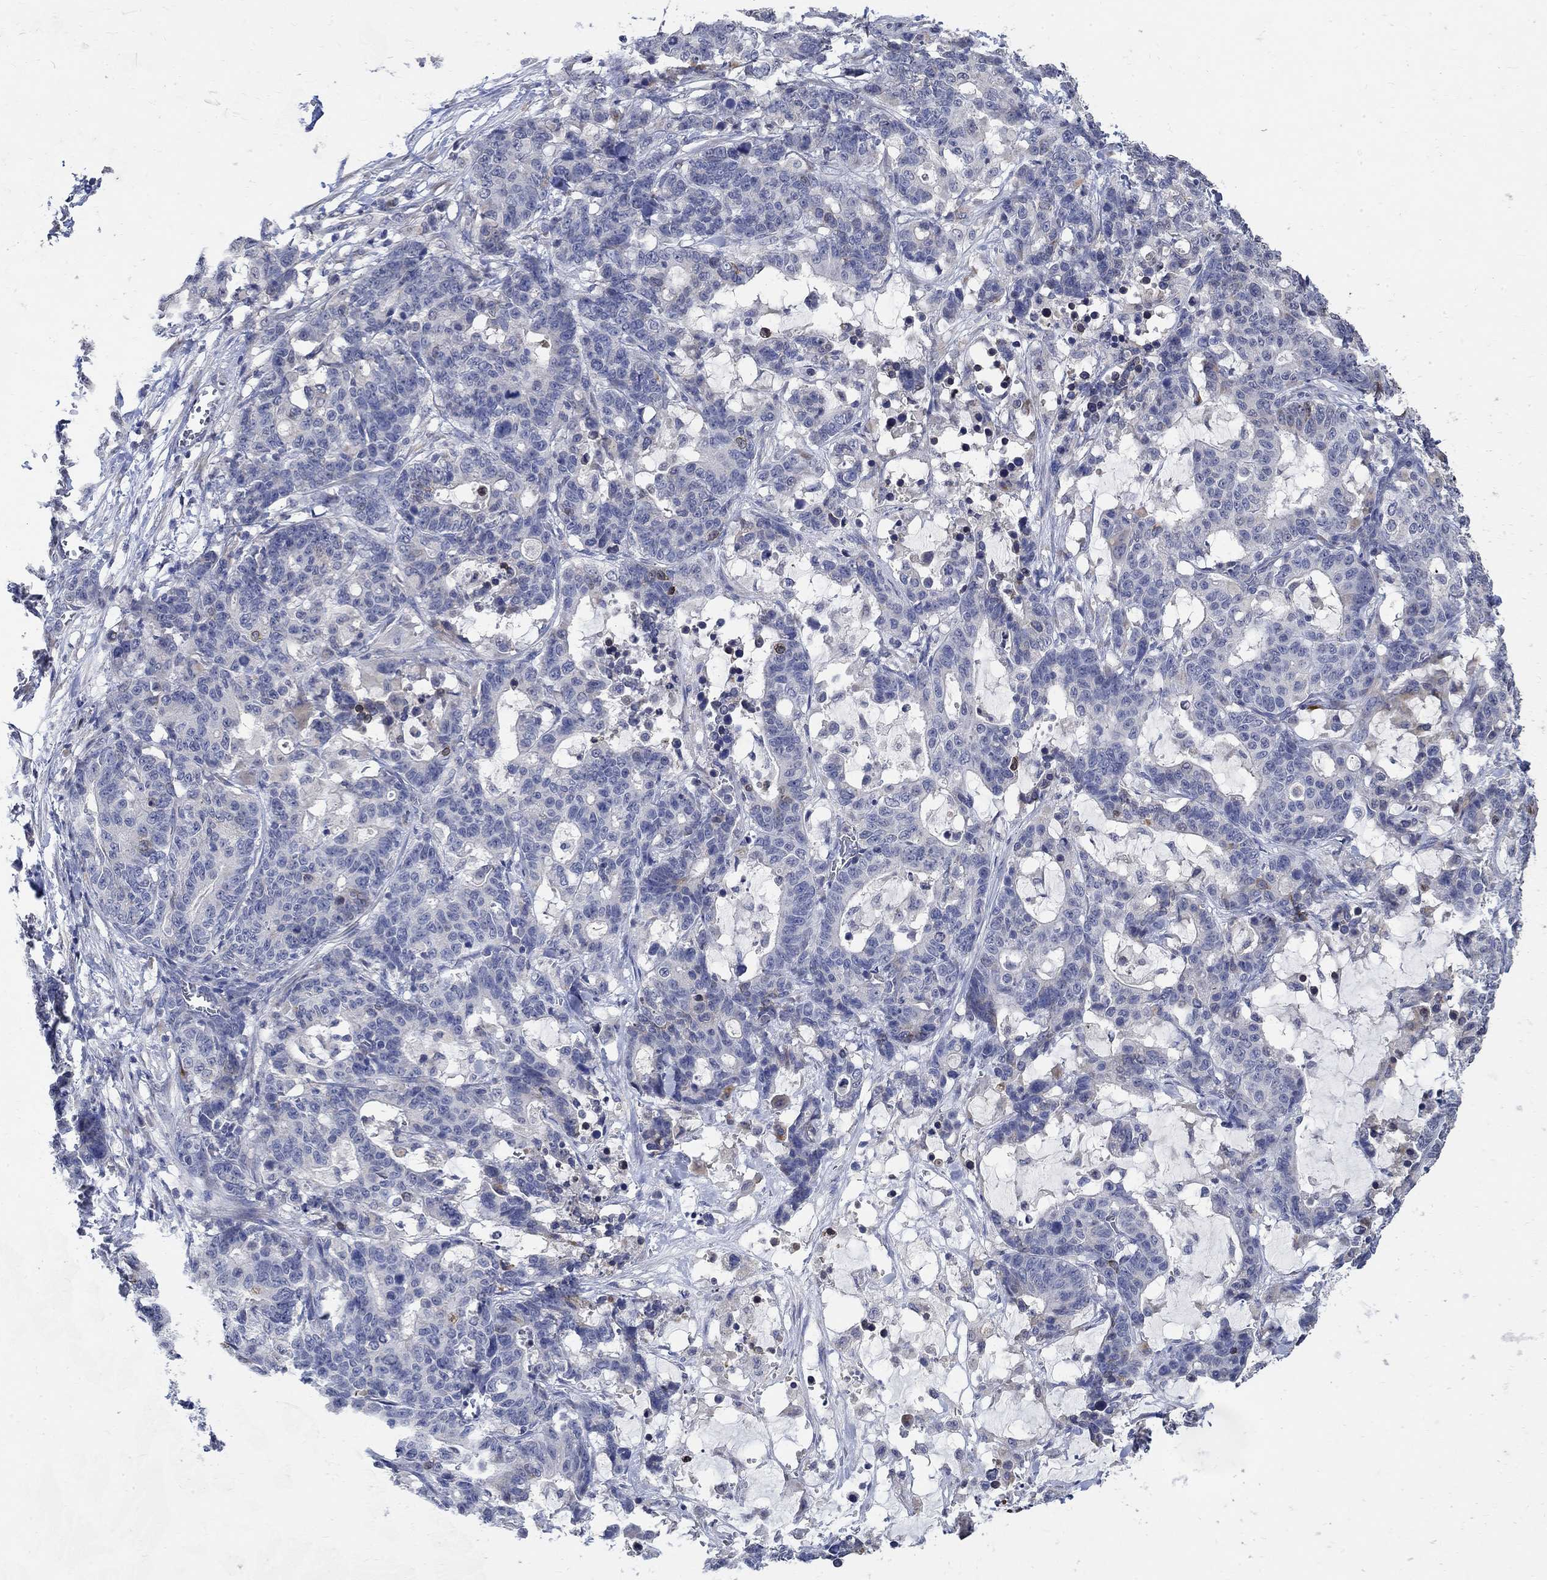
{"staining": {"intensity": "negative", "quantity": "none", "location": "none"}, "tissue": "stomach cancer", "cell_type": "Tumor cells", "image_type": "cancer", "snomed": [{"axis": "morphology", "description": "Normal tissue, NOS"}, {"axis": "morphology", "description": "Adenocarcinoma, NOS"}, {"axis": "topography", "description": "Stomach"}], "caption": "Immunohistochemical staining of human adenocarcinoma (stomach) exhibits no significant staining in tumor cells. The staining was performed using DAB (3,3'-diaminobenzidine) to visualize the protein expression in brown, while the nuclei were stained in blue with hematoxylin (Magnification: 20x).", "gene": "TMEM169", "patient": {"sex": "female", "age": 64}}